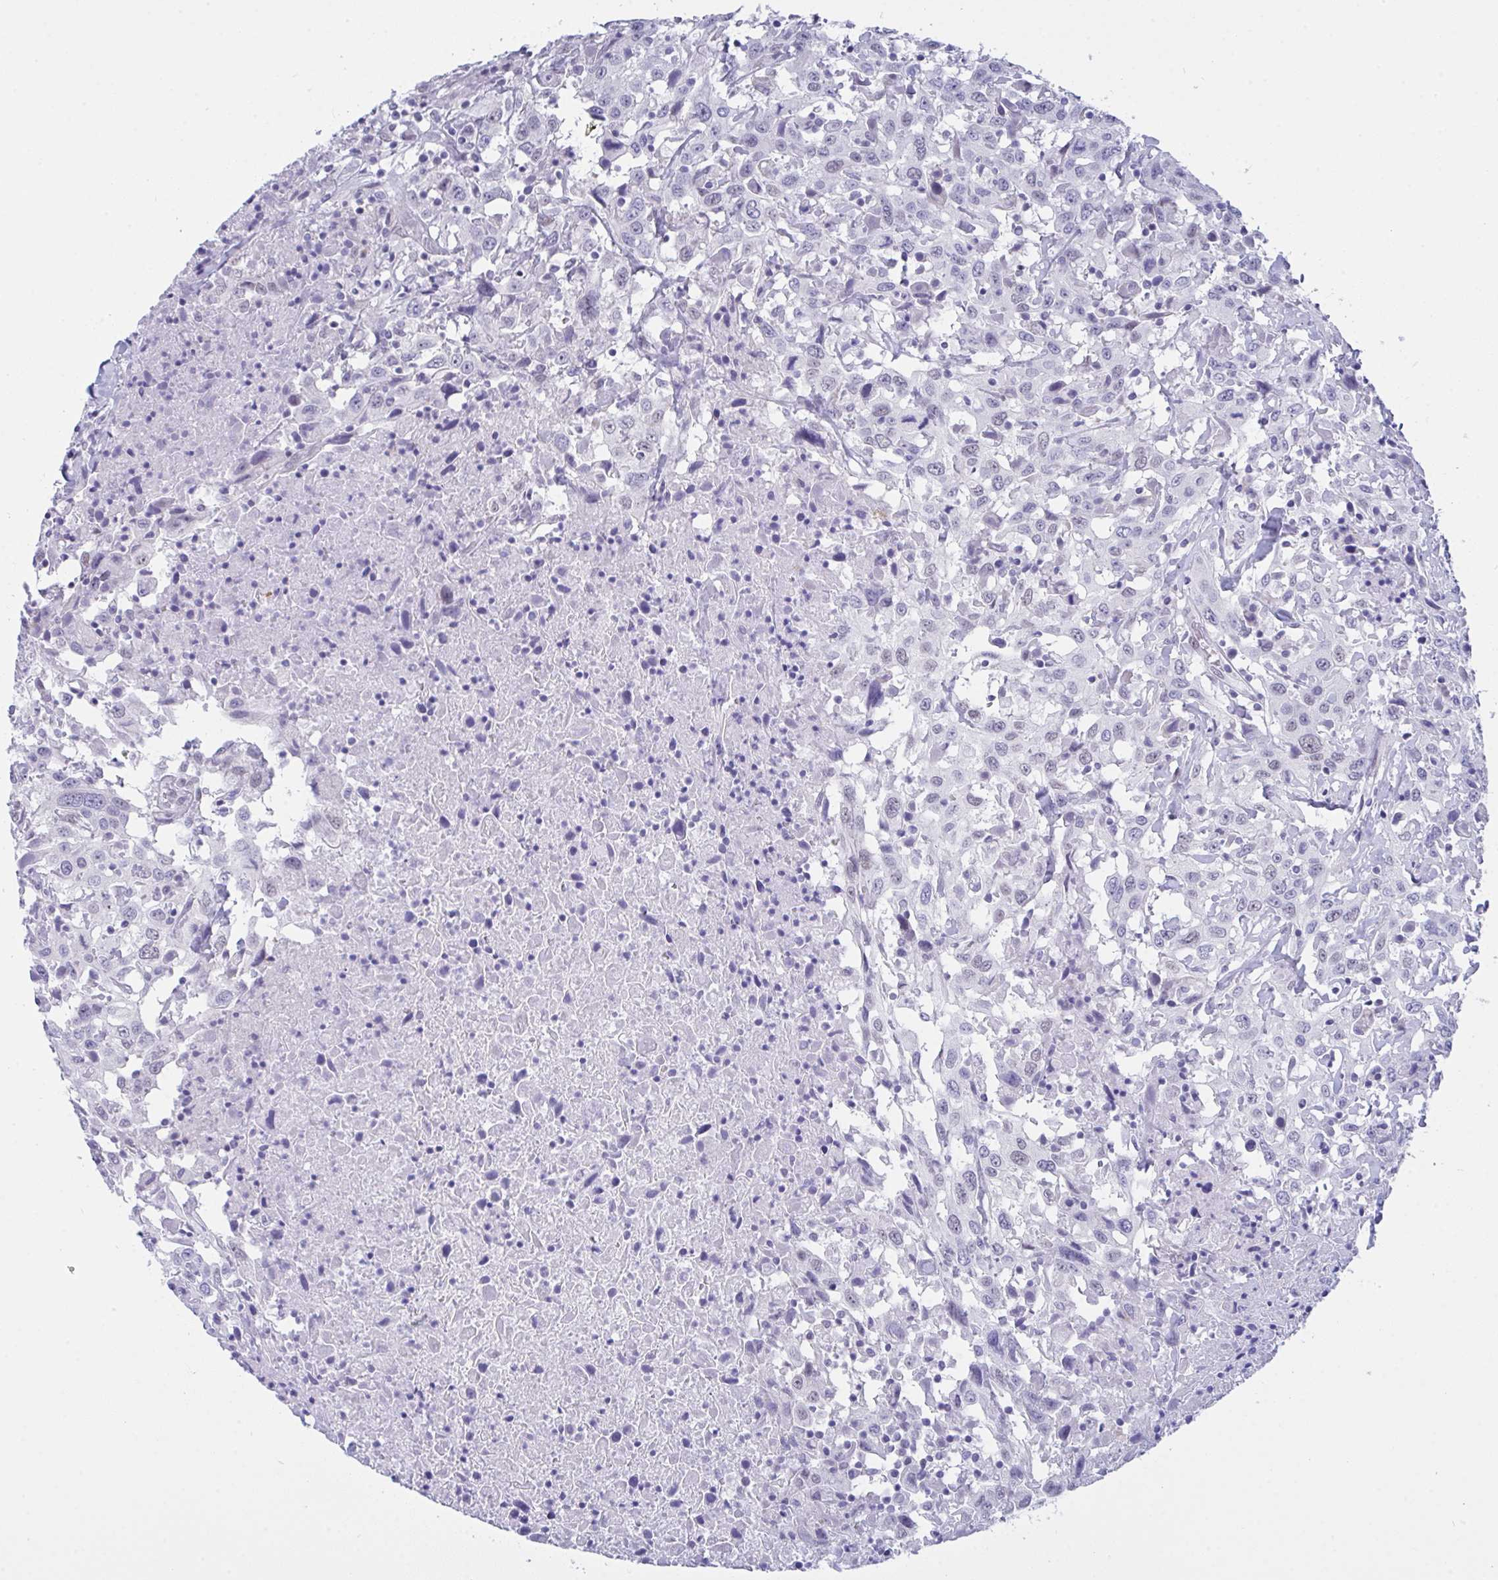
{"staining": {"intensity": "negative", "quantity": "none", "location": "none"}, "tissue": "urothelial cancer", "cell_type": "Tumor cells", "image_type": "cancer", "snomed": [{"axis": "morphology", "description": "Urothelial carcinoma, High grade"}, {"axis": "topography", "description": "Urinary bladder"}], "caption": "The photomicrograph exhibits no significant staining in tumor cells of urothelial cancer.", "gene": "FBXL22", "patient": {"sex": "male", "age": 61}}